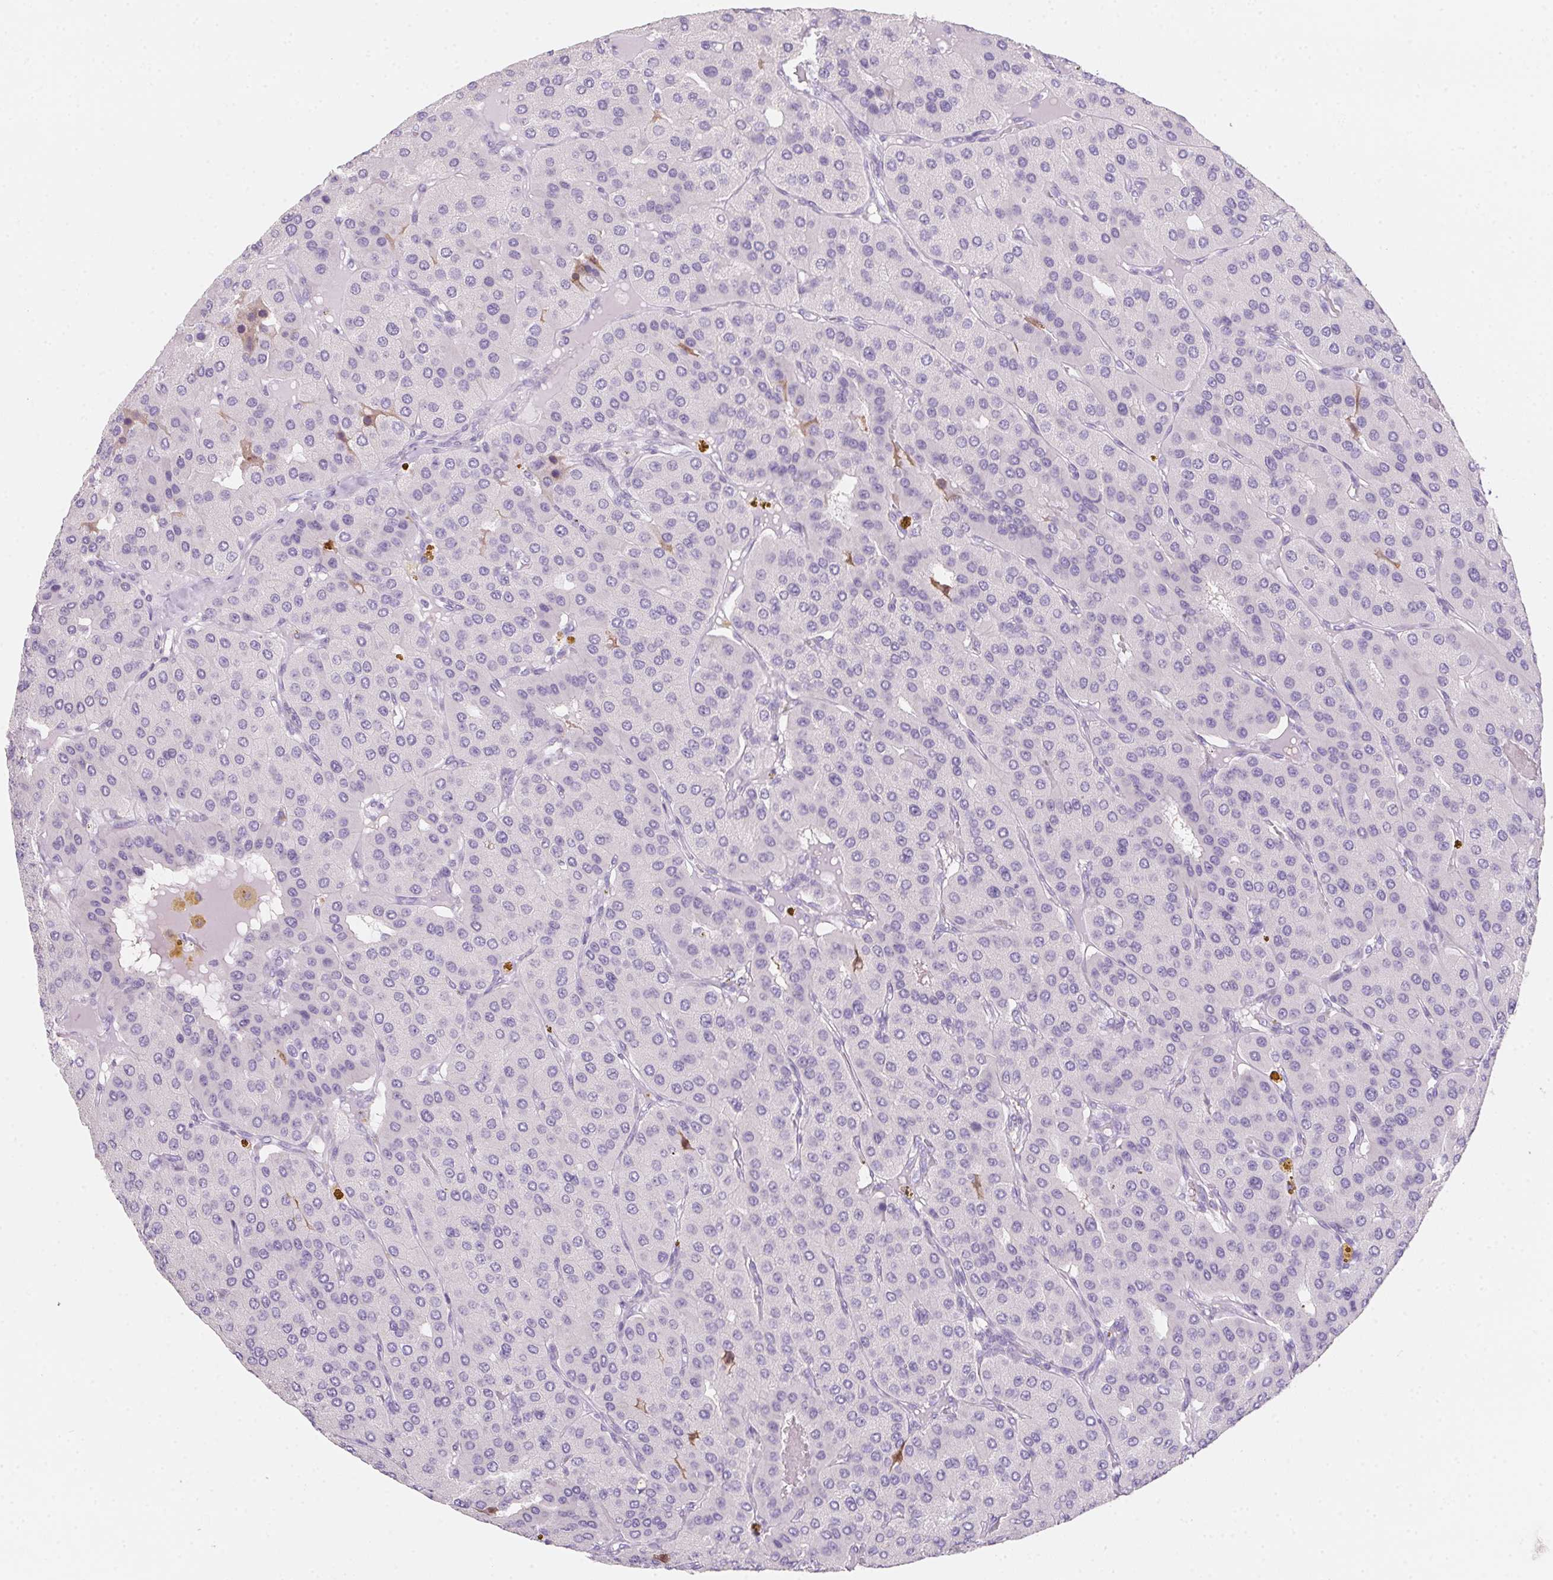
{"staining": {"intensity": "negative", "quantity": "none", "location": "none"}, "tissue": "parathyroid gland", "cell_type": "Glandular cells", "image_type": "normal", "snomed": [{"axis": "morphology", "description": "Normal tissue, NOS"}, {"axis": "morphology", "description": "Adenoma, NOS"}, {"axis": "topography", "description": "Parathyroid gland"}], "caption": "IHC histopathology image of unremarkable parathyroid gland stained for a protein (brown), which reveals no staining in glandular cells.", "gene": "MYL4", "patient": {"sex": "female", "age": 86}}